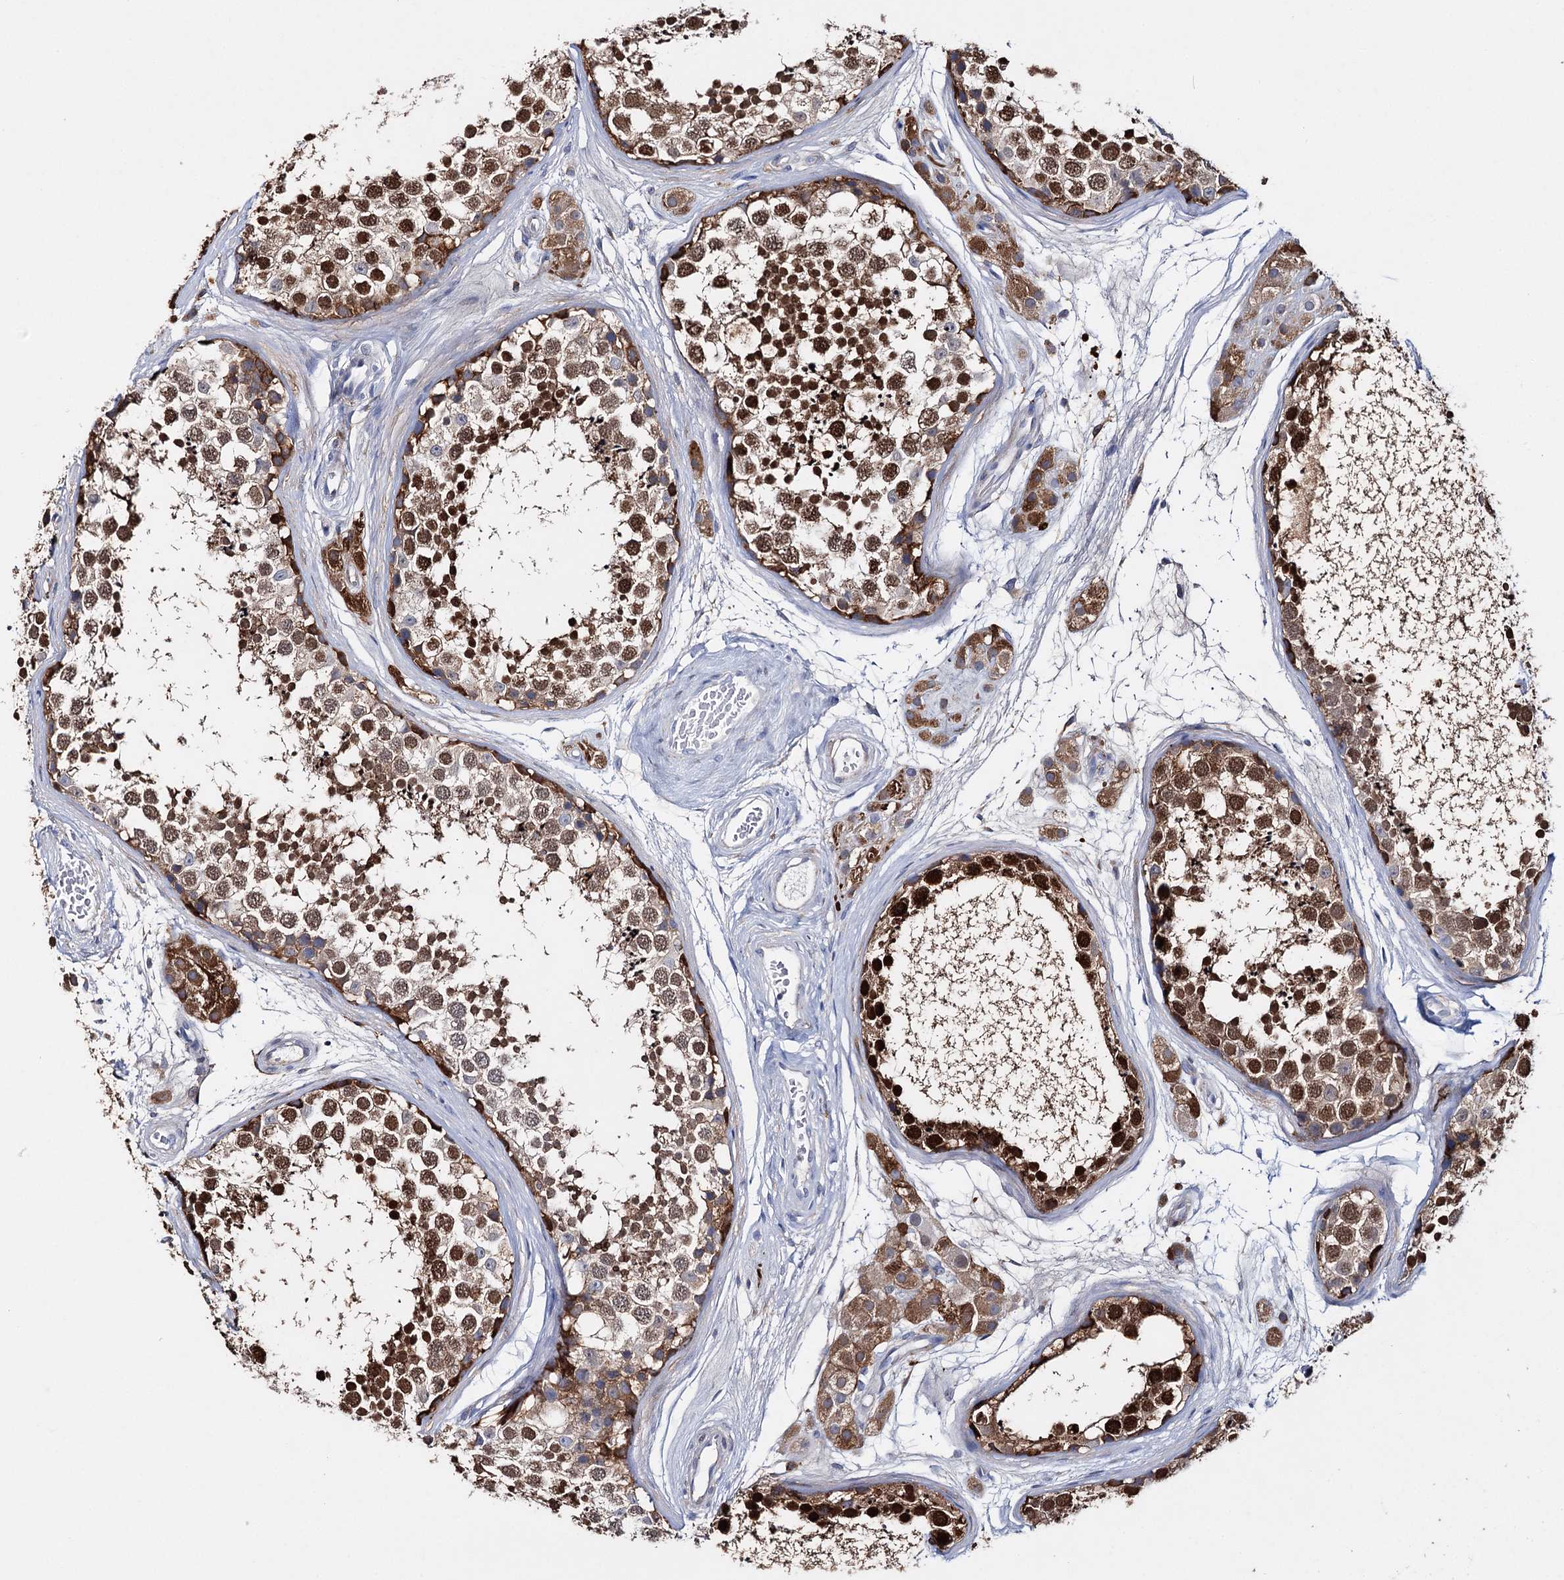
{"staining": {"intensity": "strong", "quantity": ">75%", "location": "cytoplasmic/membranous,nuclear"}, "tissue": "testis", "cell_type": "Cells in seminiferous ducts", "image_type": "normal", "snomed": [{"axis": "morphology", "description": "Normal tissue, NOS"}, {"axis": "topography", "description": "Testis"}], "caption": "Normal testis displays strong cytoplasmic/membranous,nuclear expression in about >75% of cells in seminiferous ducts.", "gene": "CFAP46", "patient": {"sex": "male", "age": 56}}